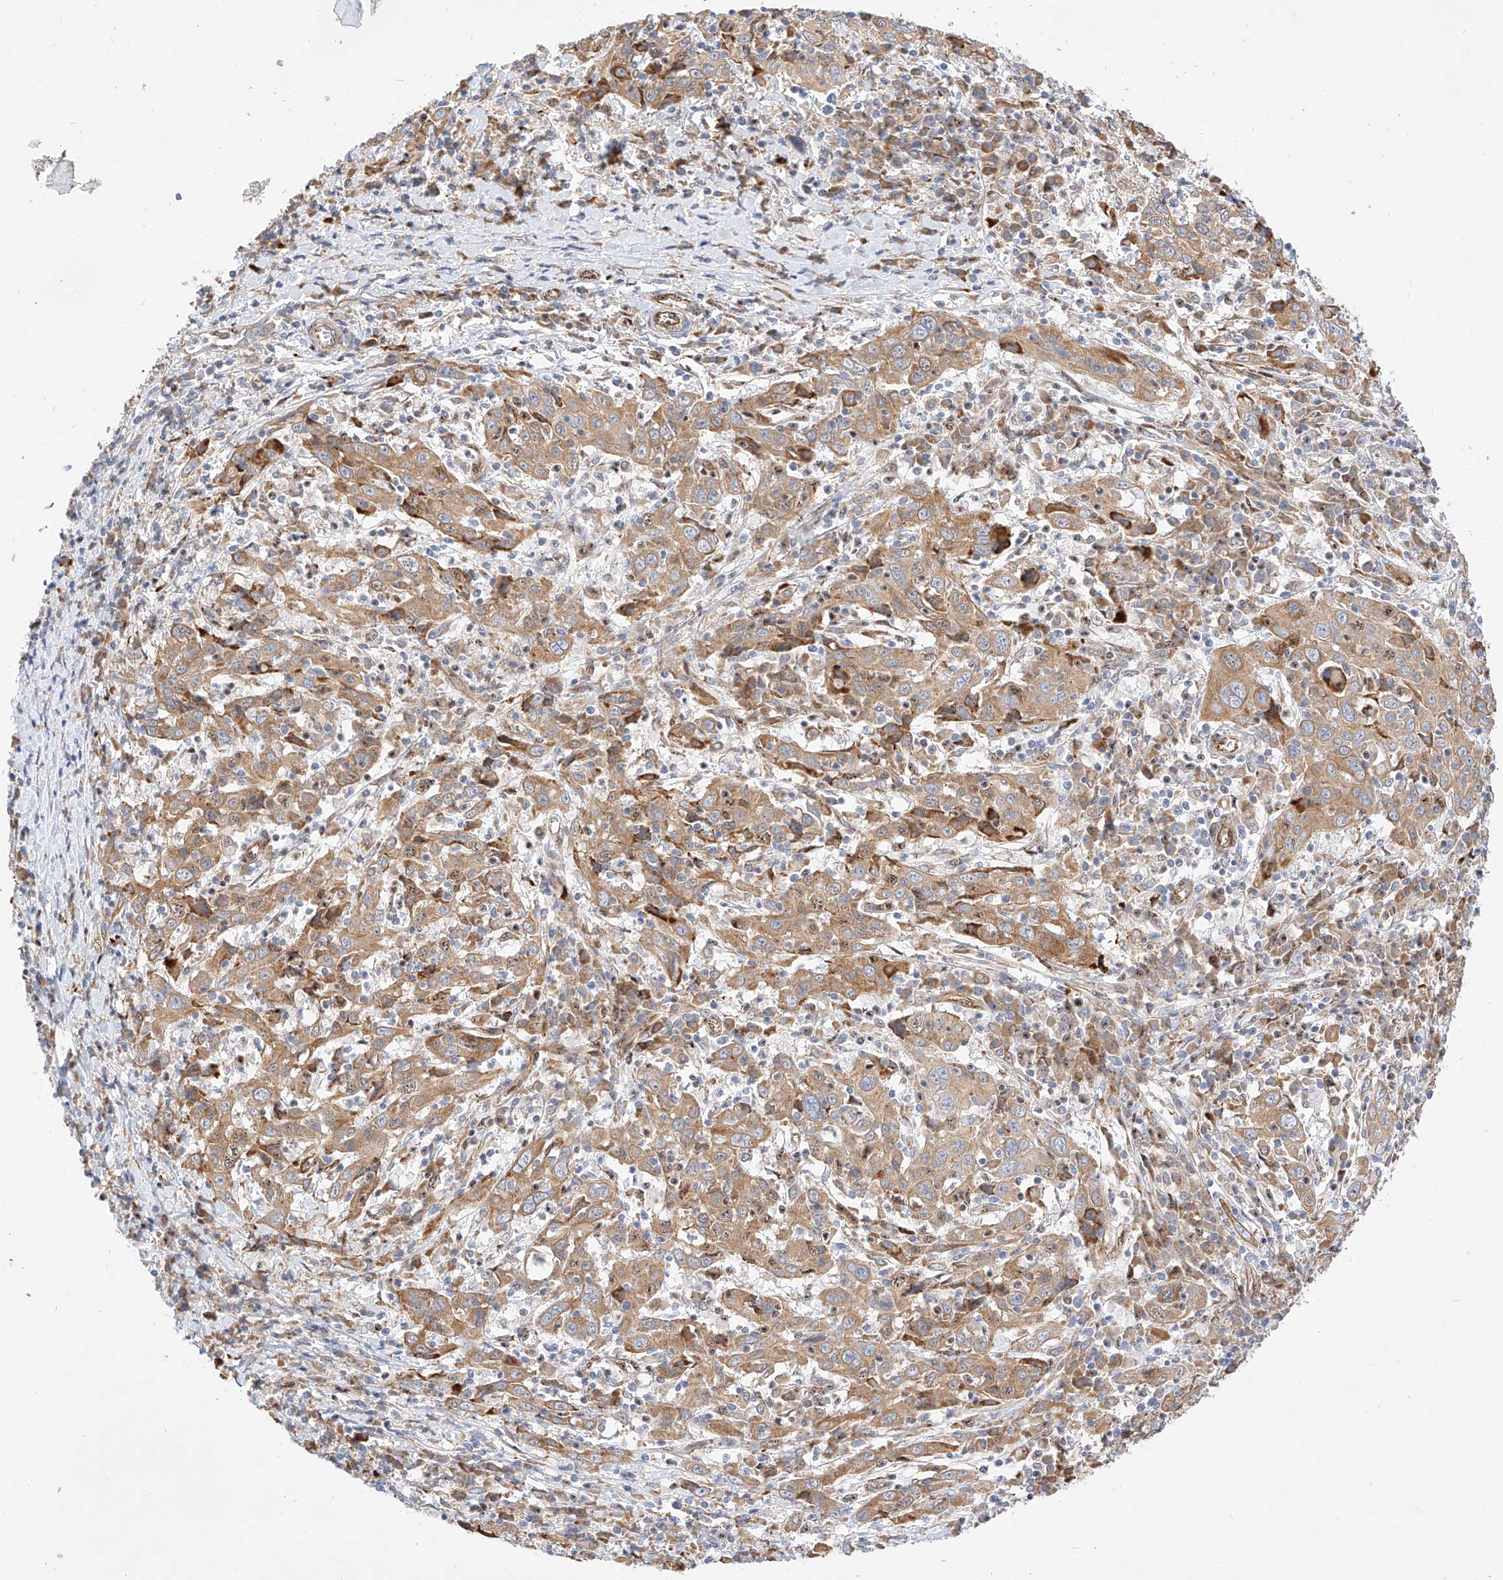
{"staining": {"intensity": "moderate", "quantity": ">75%", "location": "cytoplasmic/membranous,nuclear"}, "tissue": "cervical cancer", "cell_type": "Tumor cells", "image_type": "cancer", "snomed": [{"axis": "morphology", "description": "Squamous cell carcinoma, NOS"}, {"axis": "topography", "description": "Cervix"}], "caption": "A brown stain shows moderate cytoplasmic/membranous and nuclear expression of a protein in human cervical cancer (squamous cell carcinoma) tumor cells.", "gene": "ATXN7L2", "patient": {"sex": "female", "age": 46}}